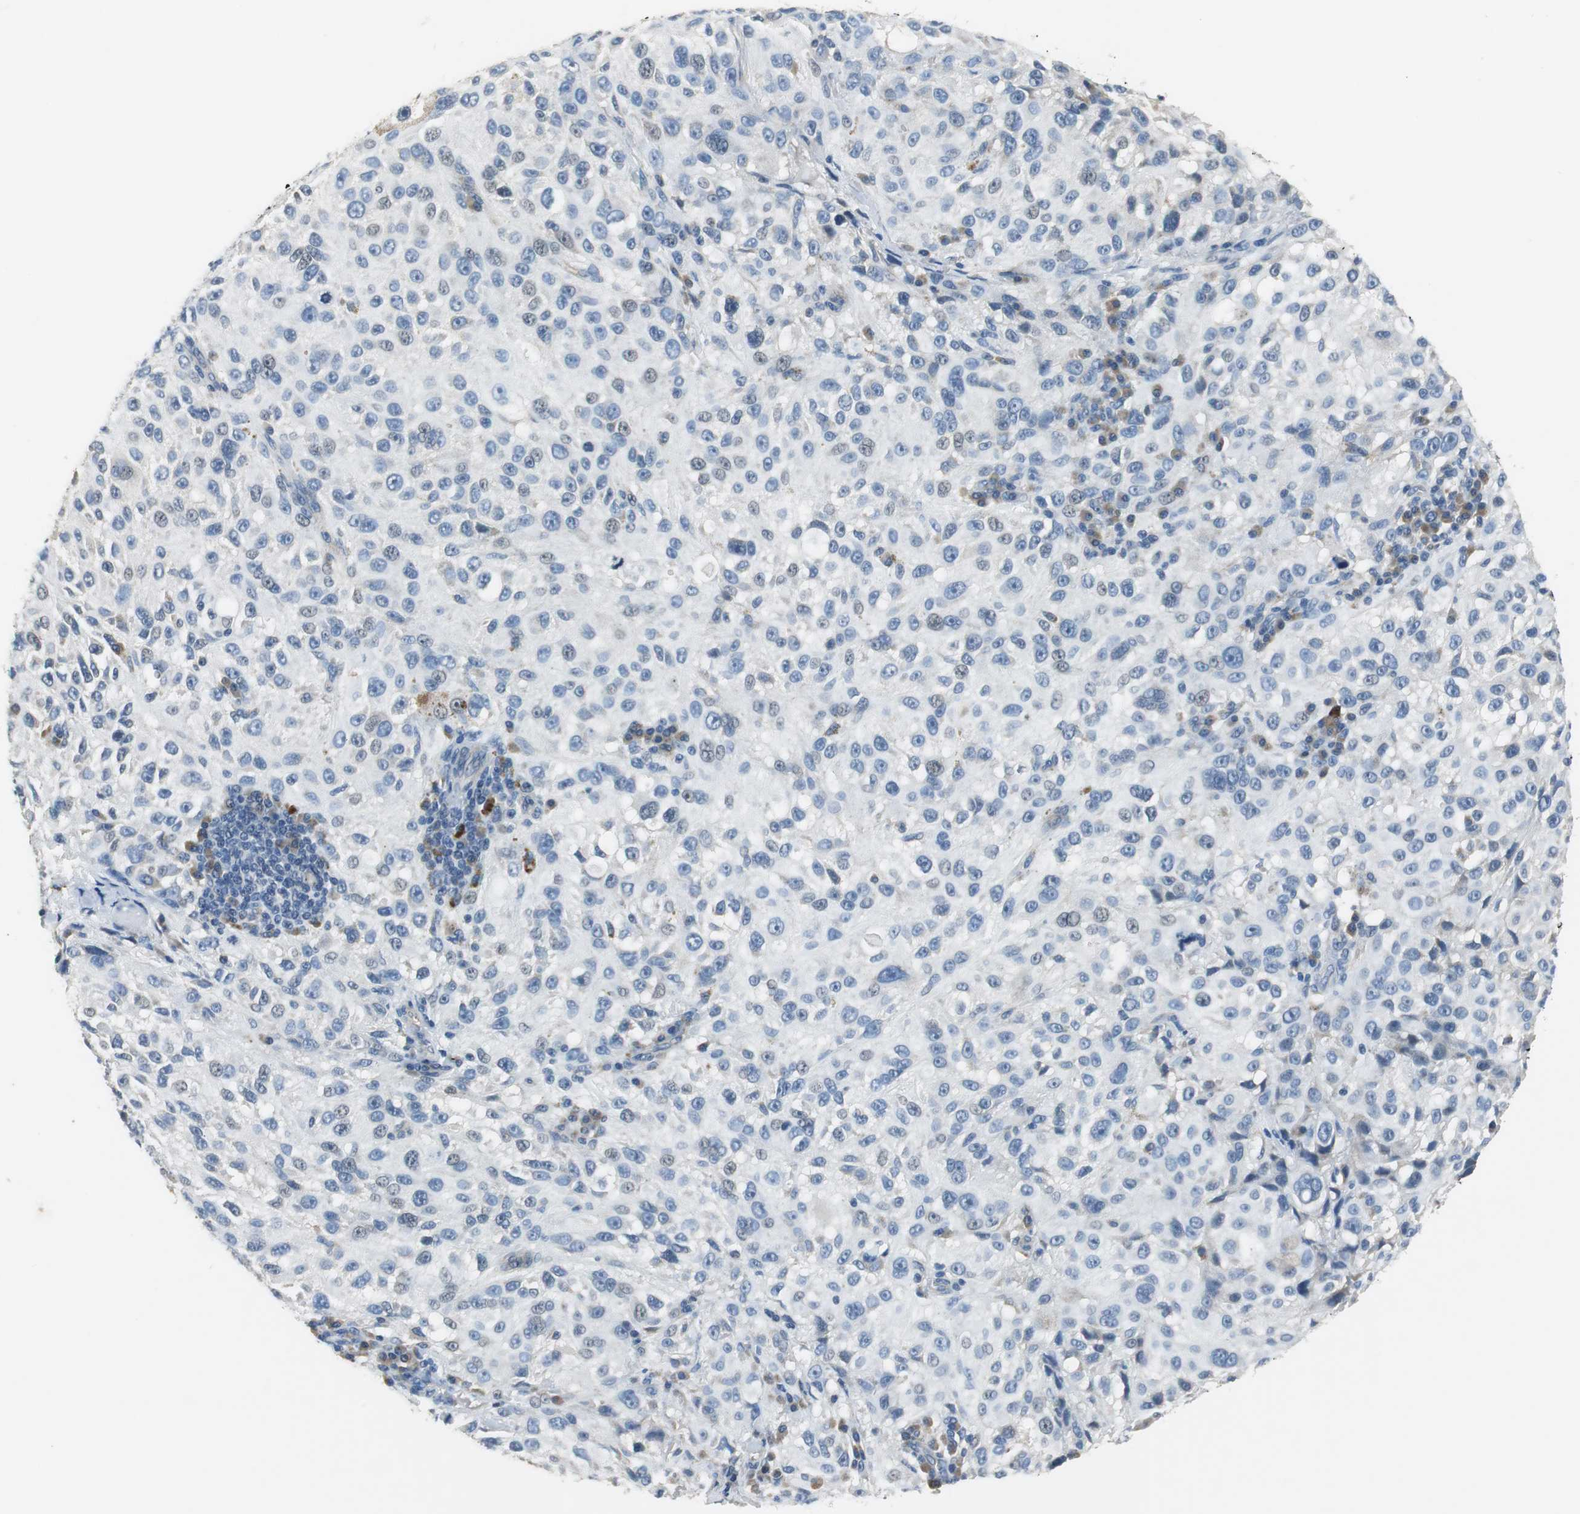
{"staining": {"intensity": "negative", "quantity": "none", "location": "none"}, "tissue": "melanoma", "cell_type": "Tumor cells", "image_type": "cancer", "snomed": [{"axis": "morphology", "description": "Necrosis, NOS"}, {"axis": "morphology", "description": "Malignant melanoma, NOS"}, {"axis": "topography", "description": "Skin"}], "caption": "This is an immunohistochemistry micrograph of human melanoma. There is no staining in tumor cells.", "gene": "MTIF2", "patient": {"sex": "female", "age": 87}}